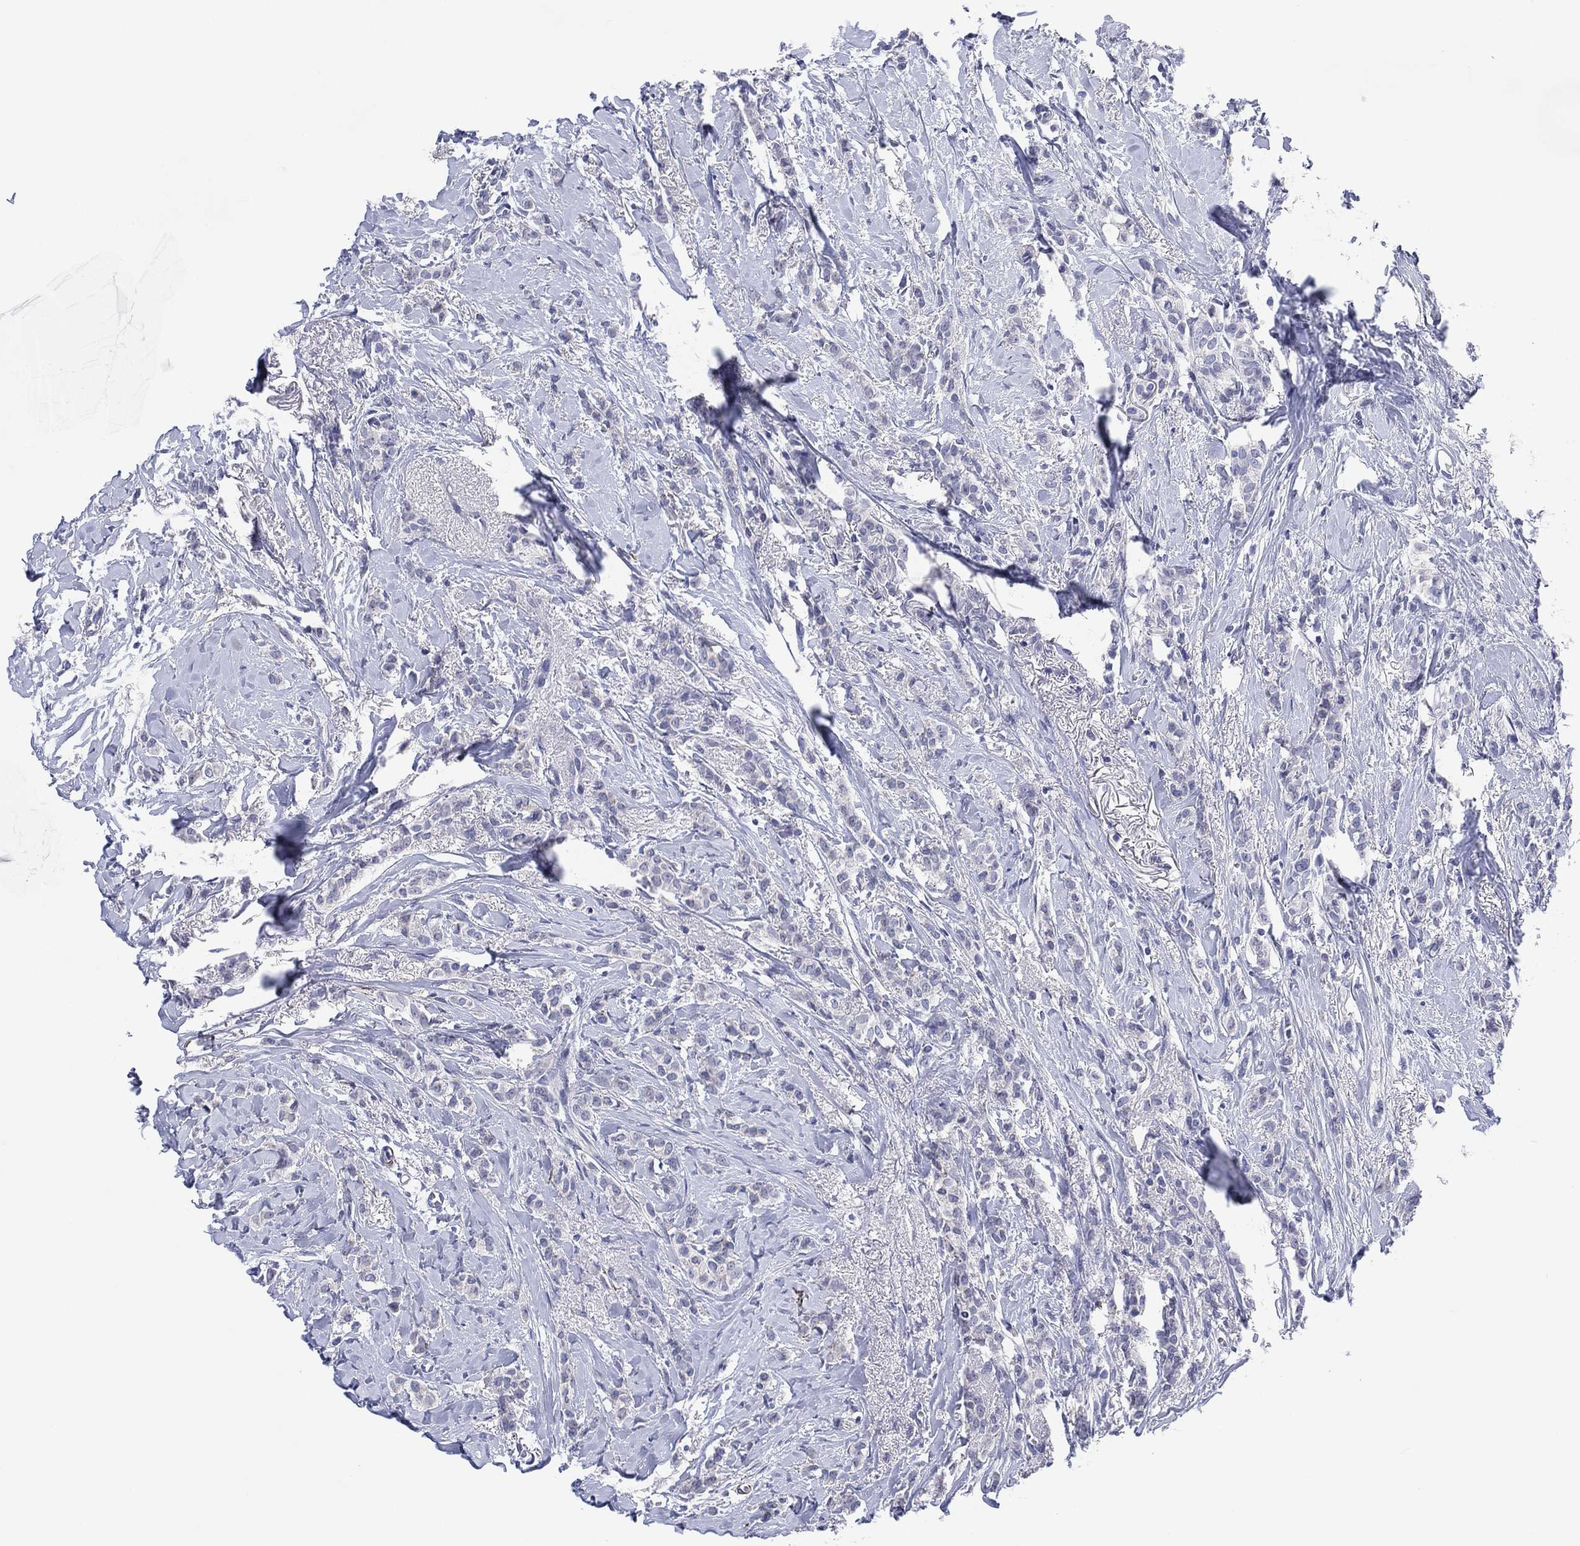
{"staining": {"intensity": "negative", "quantity": "none", "location": "none"}, "tissue": "breast cancer", "cell_type": "Tumor cells", "image_type": "cancer", "snomed": [{"axis": "morphology", "description": "Duct carcinoma"}, {"axis": "topography", "description": "Breast"}], "caption": "Immunohistochemistry (IHC) micrograph of neoplastic tissue: breast invasive ductal carcinoma stained with DAB (3,3'-diaminobenzidine) exhibits no significant protein expression in tumor cells.", "gene": "CLIP3", "patient": {"sex": "female", "age": 85}}